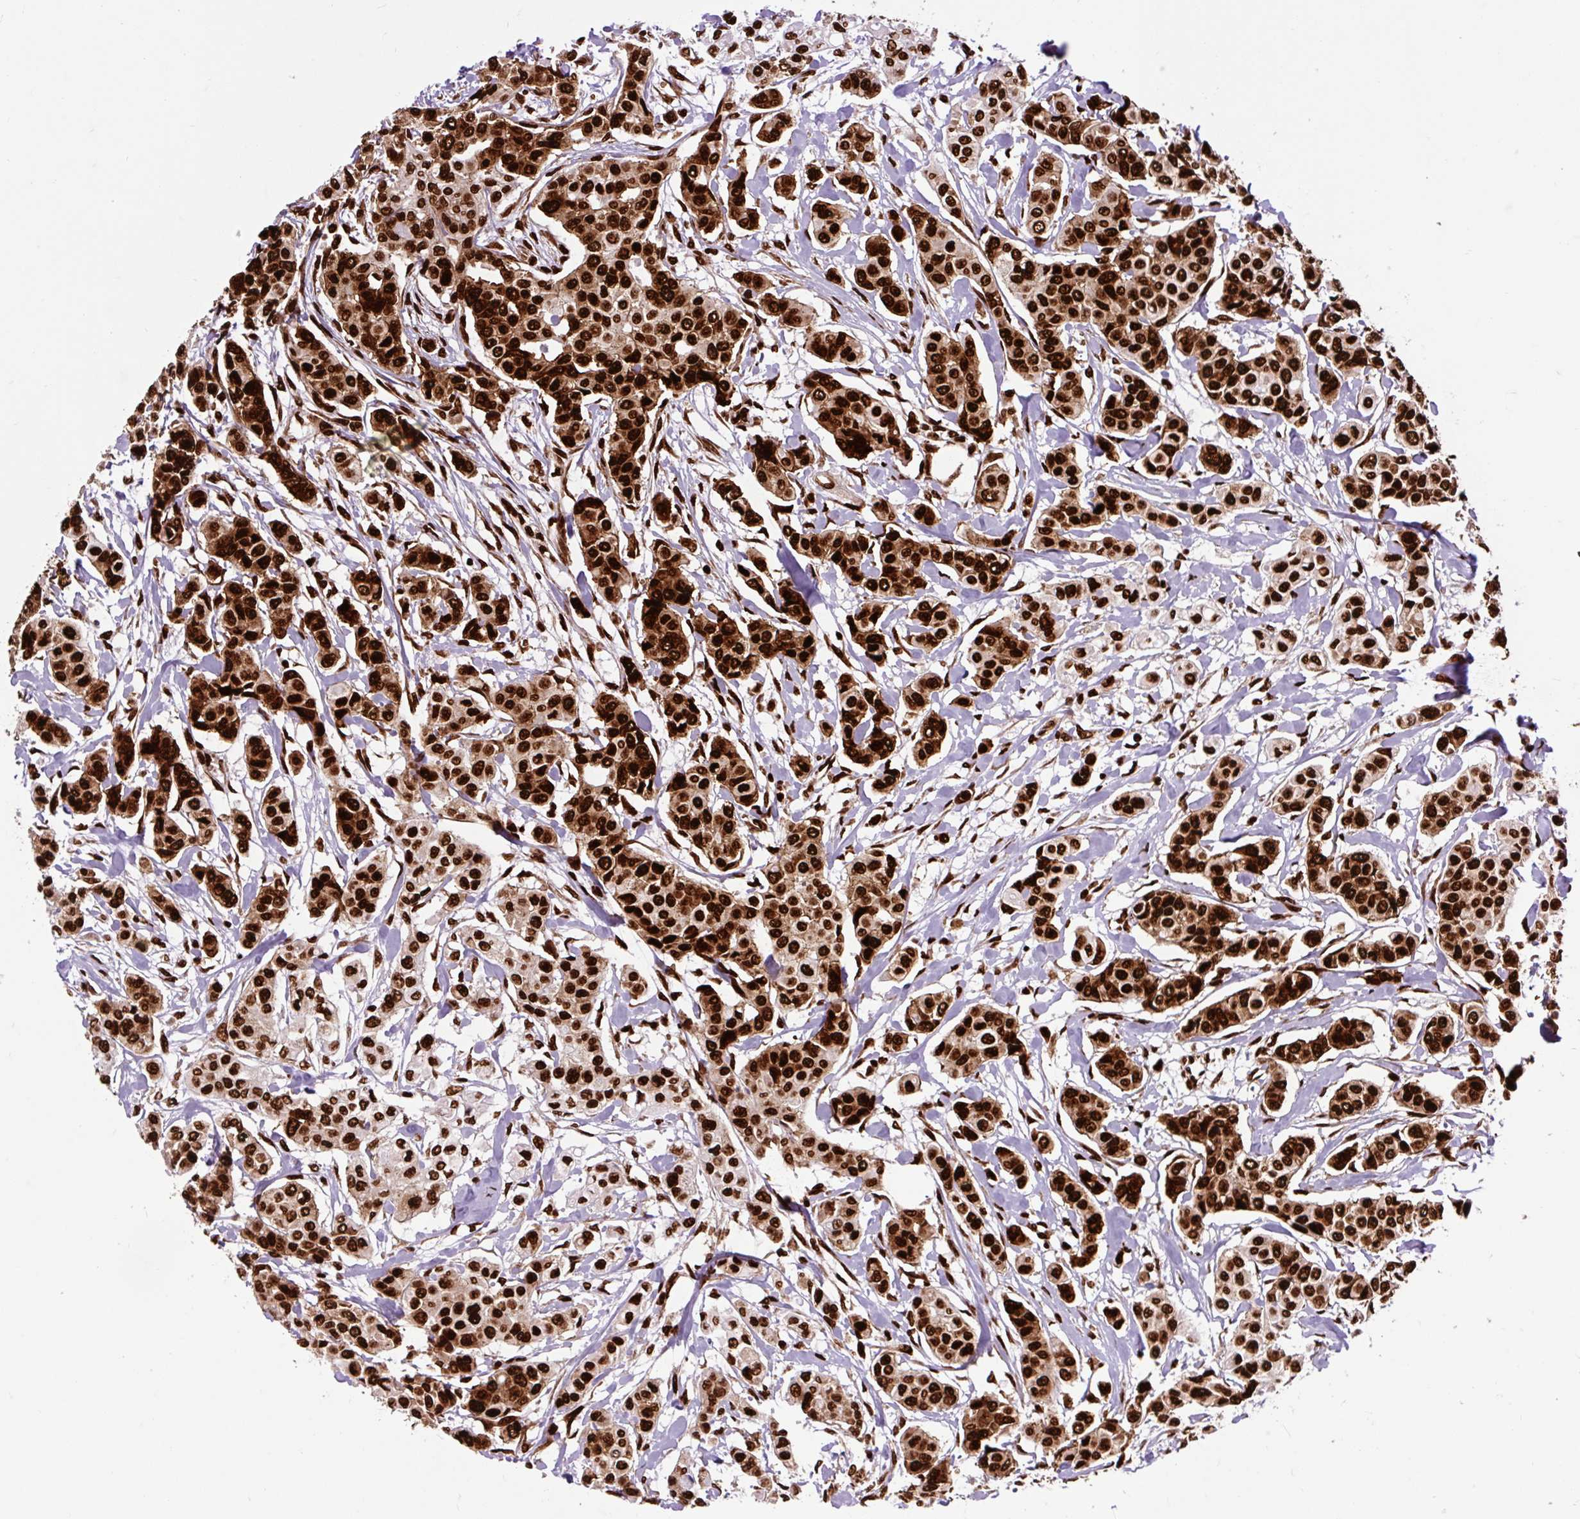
{"staining": {"intensity": "strong", "quantity": ">75%", "location": "nuclear"}, "tissue": "breast cancer", "cell_type": "Tumor cells", "image_type": "cancer", "snomed": [{"axis": "morphology", "description": "Lobular carcinoma"}, {"axis": "topography", "description": "Breast"}], "caption": "A photomicrograph of human breast cancer (lobular carcinoma) stained for a protein reveals strong nuclear brown staining in tumor cells. (IHC, brightfield microscopy, high magnification).", "gene": "FUS", "patient": {"sex": "female", "age": 51}}